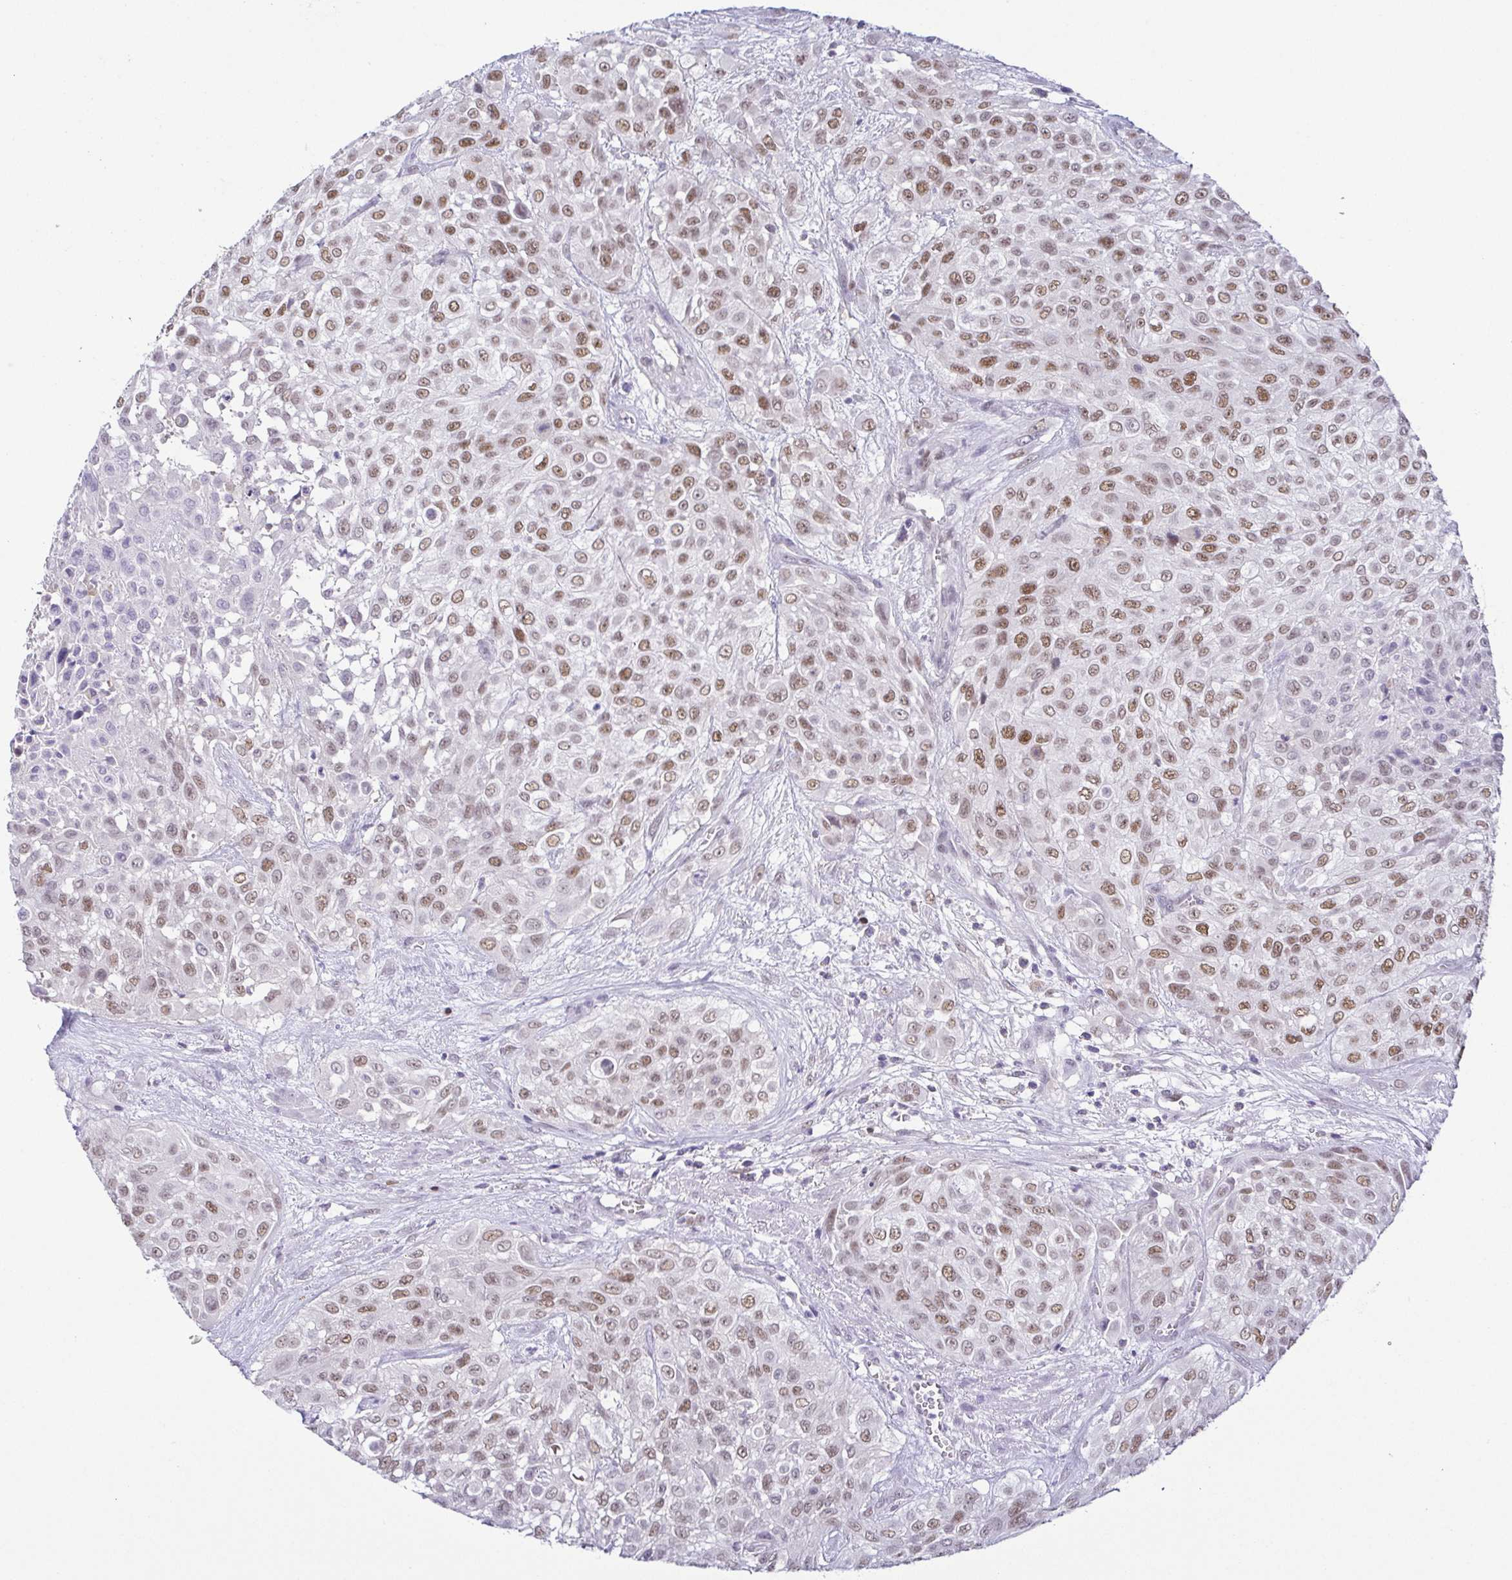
{"staining": {"intensity": "moderate", "quantity": ">75%", "location": "nuclear"}, "tissue": "urothelial cancer", "cell_type": "Tumor cells", "image_type": "cancer", "snomed": [{"axis": "morphology", "description": "Urothelial carcinoma, High grade"}, {"axis": "topography", "description": "Urinary bladder"}], "caption": "Immunohistochemical staining of human urothelial carcinoma (high-grade) reveals moderate nuclear protein staining in approximately >75% of tumor cells. (IHC, brightfield microscopy, high magnification).", "gene": "TCF3", "patient": {"sex": "male", "age": 57}}